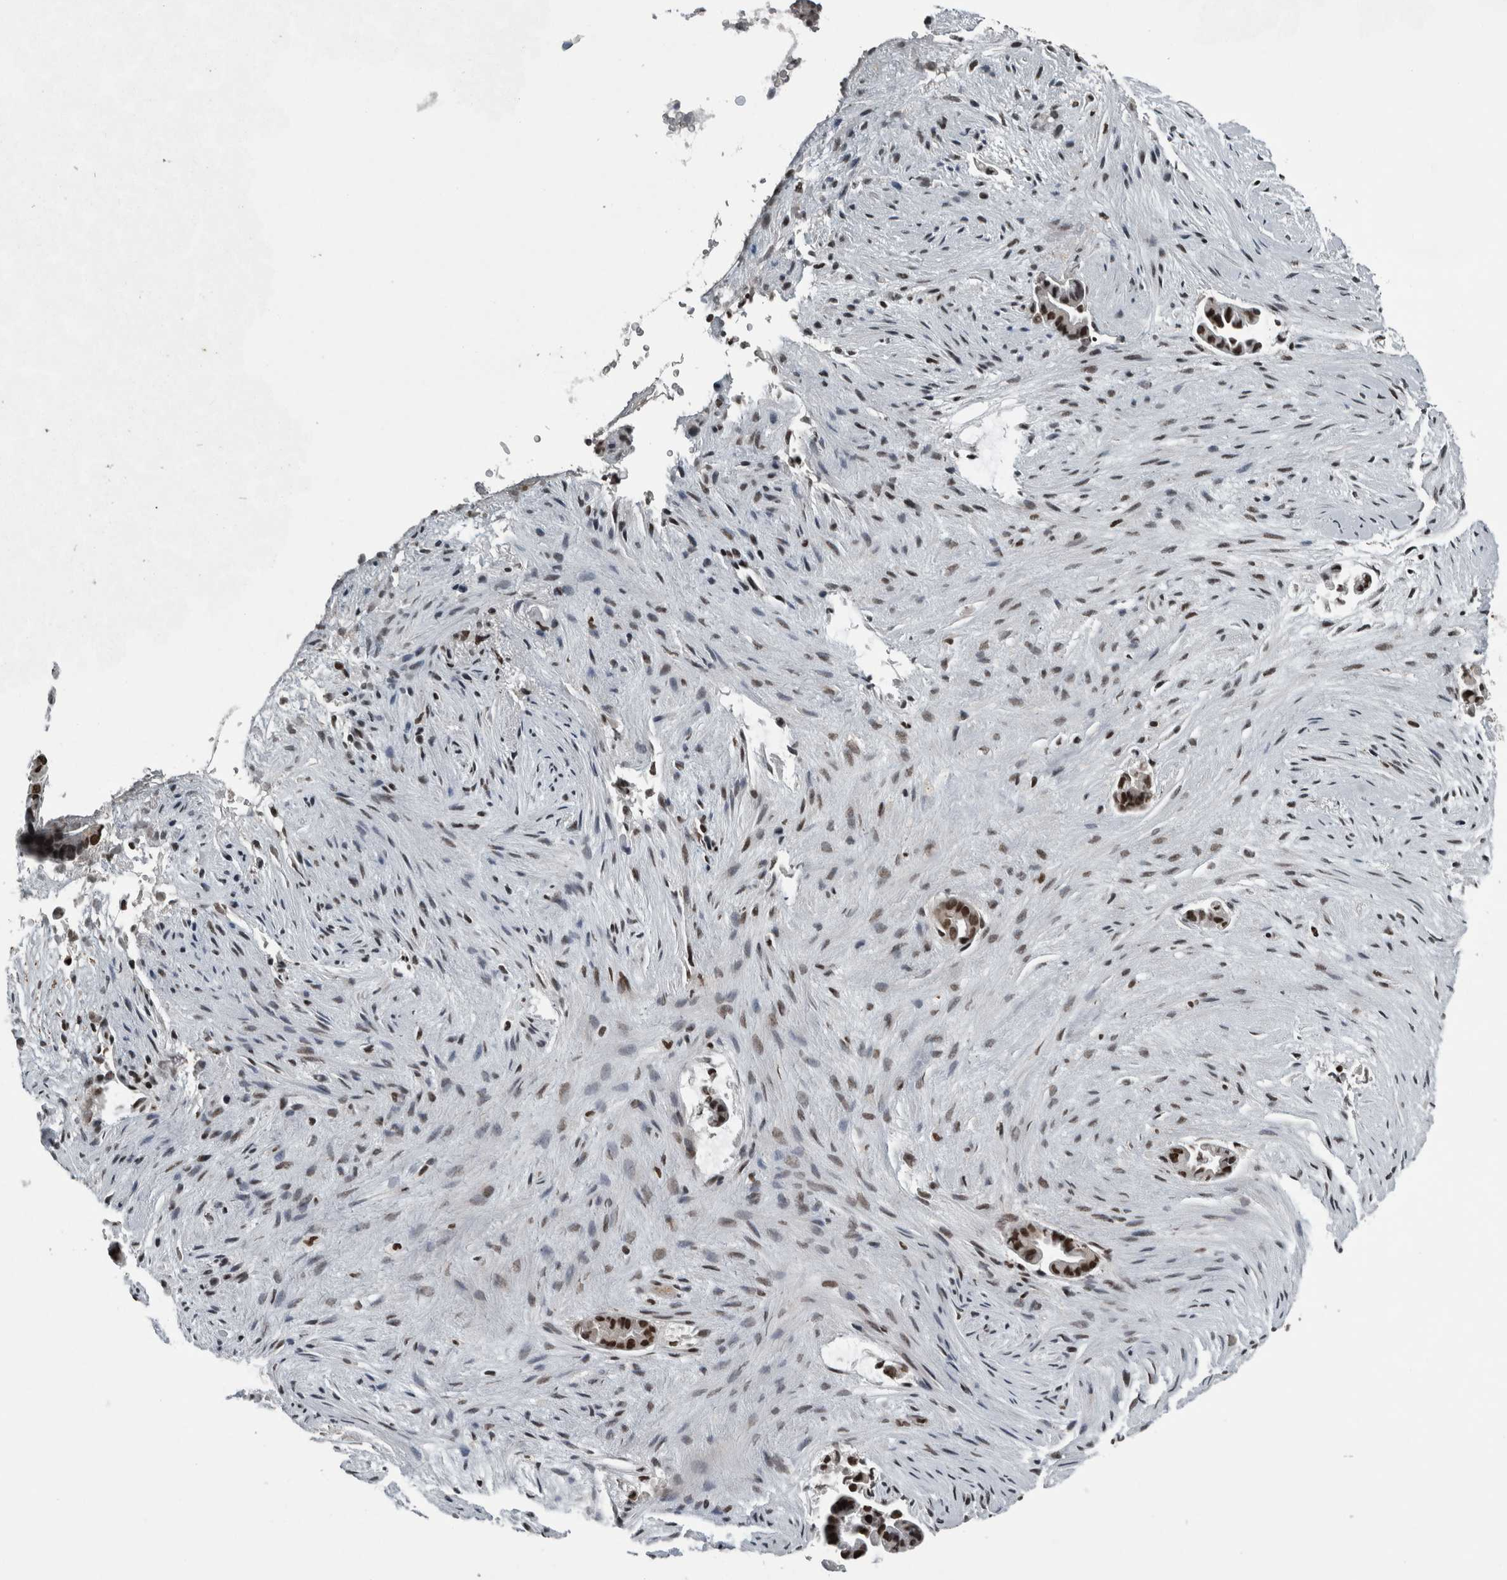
{"staining": {"intensity": "strong", "quantity": ">75%", "location": "nuclear"}, "tissue": "liver cancer", "cell_type": "Tumor cells", "image_type": "cancer", "snomed": [{"axis": "morphology", "description": "Cholangiocarcinoma"}, {"axis": "topography", "description": "Liver"}], "caption": "Immunohistochemistry photomicrograph of human liver cholangiocarcinoma stained for a protein (brown), which shows high levels of strong nuclear expression in about >75% of tumor cells.", "gene": "UNC50", "patient": {"sex": "female", "age": 55}}